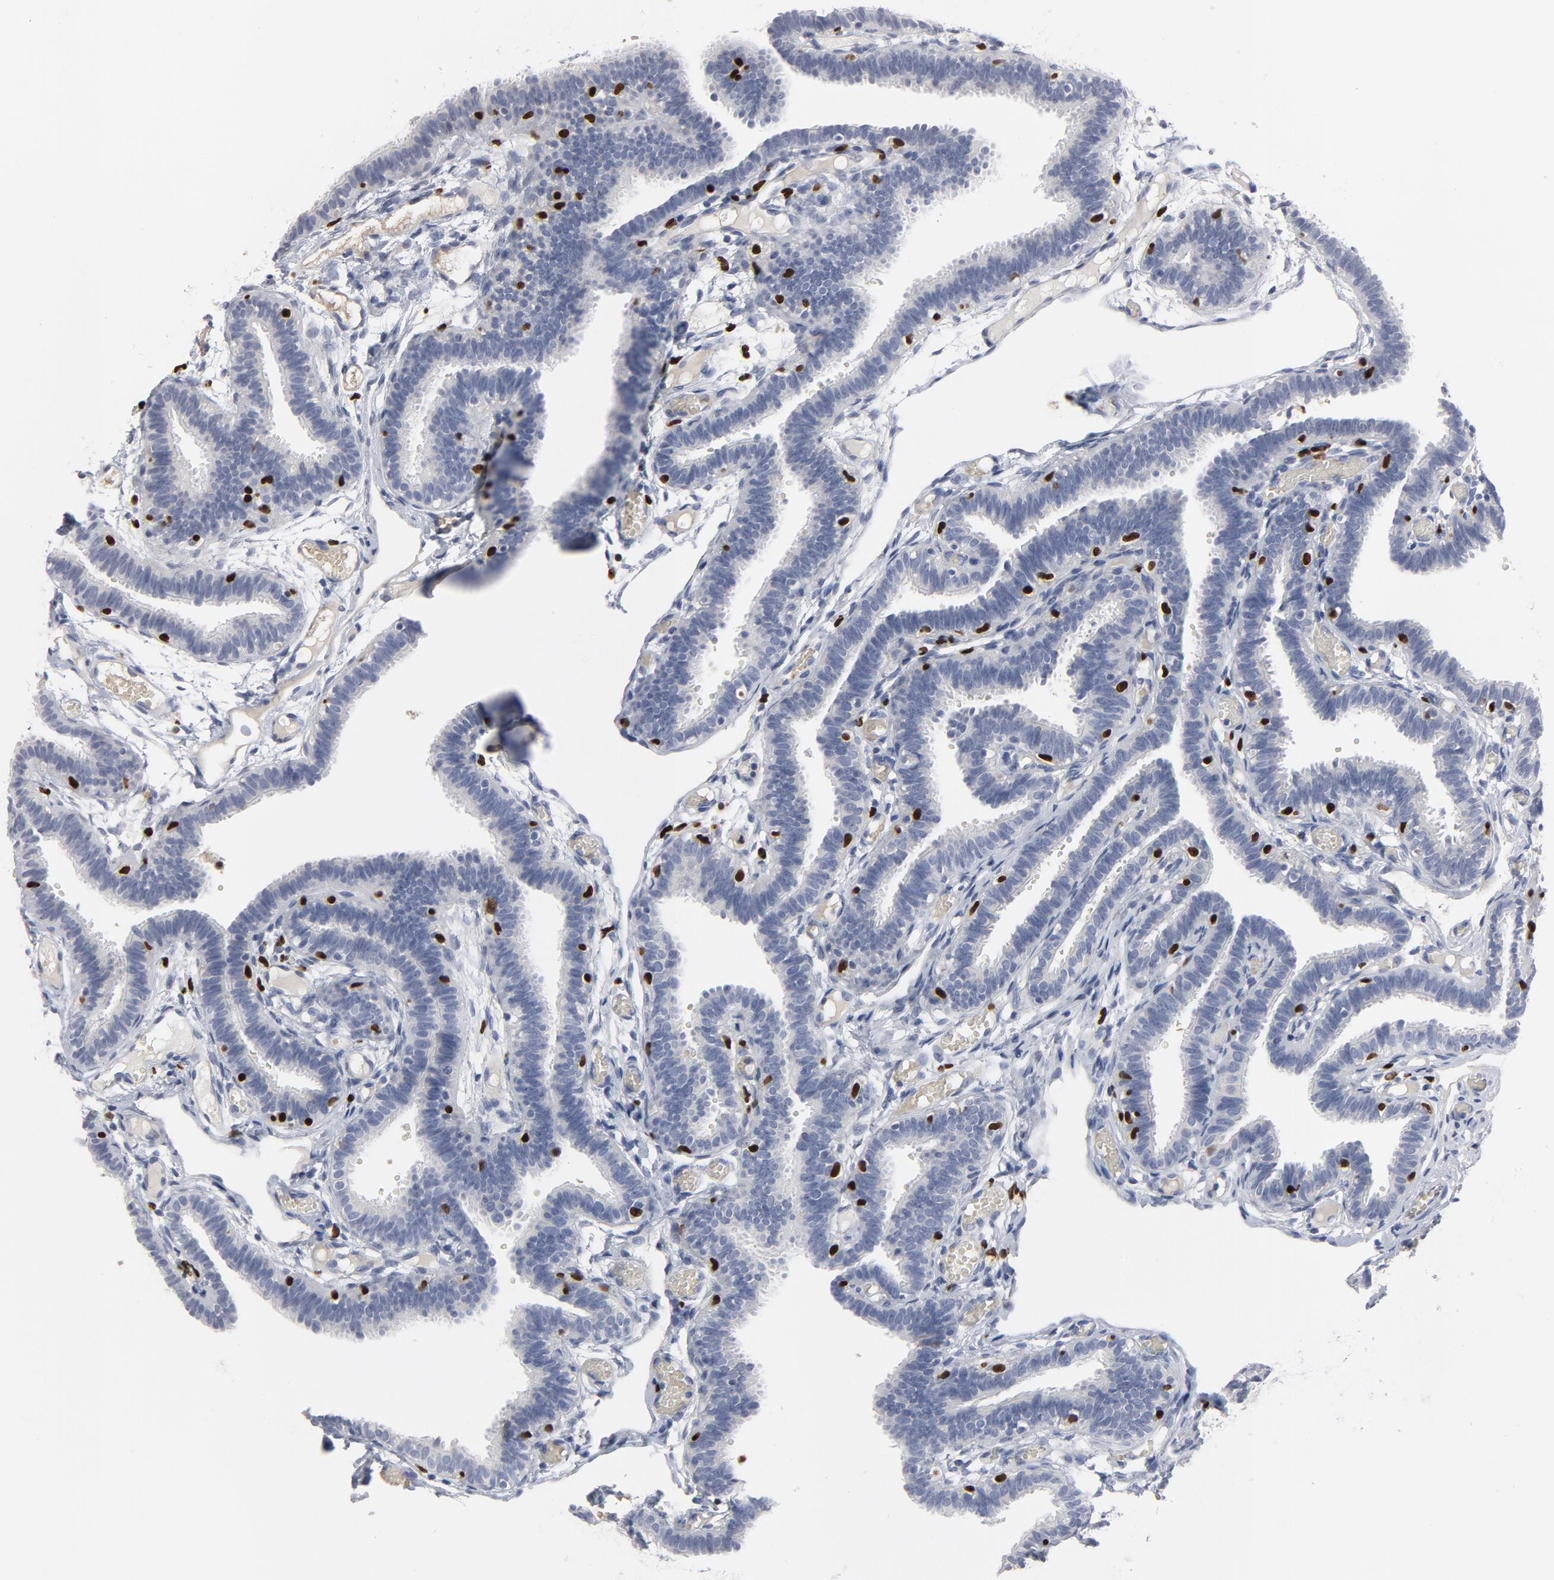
{"staining": {"intensity": "negative", "quantity": "none", "location": "none"}, "tissue": "fallopian tube", "cell_type": "Glandular cells", "image_type": "normal", "snomed": [{"axis": "morphology", "description": "Normal tissue, NOS"}, {"axis": "topography", "description": "Fallopian tube"}], "caption": "The image exhibits no significant positivity in glandular cells of fallopian tube.", "gene": "SPI1", "patient": {"sex": "female", "age": 29}}